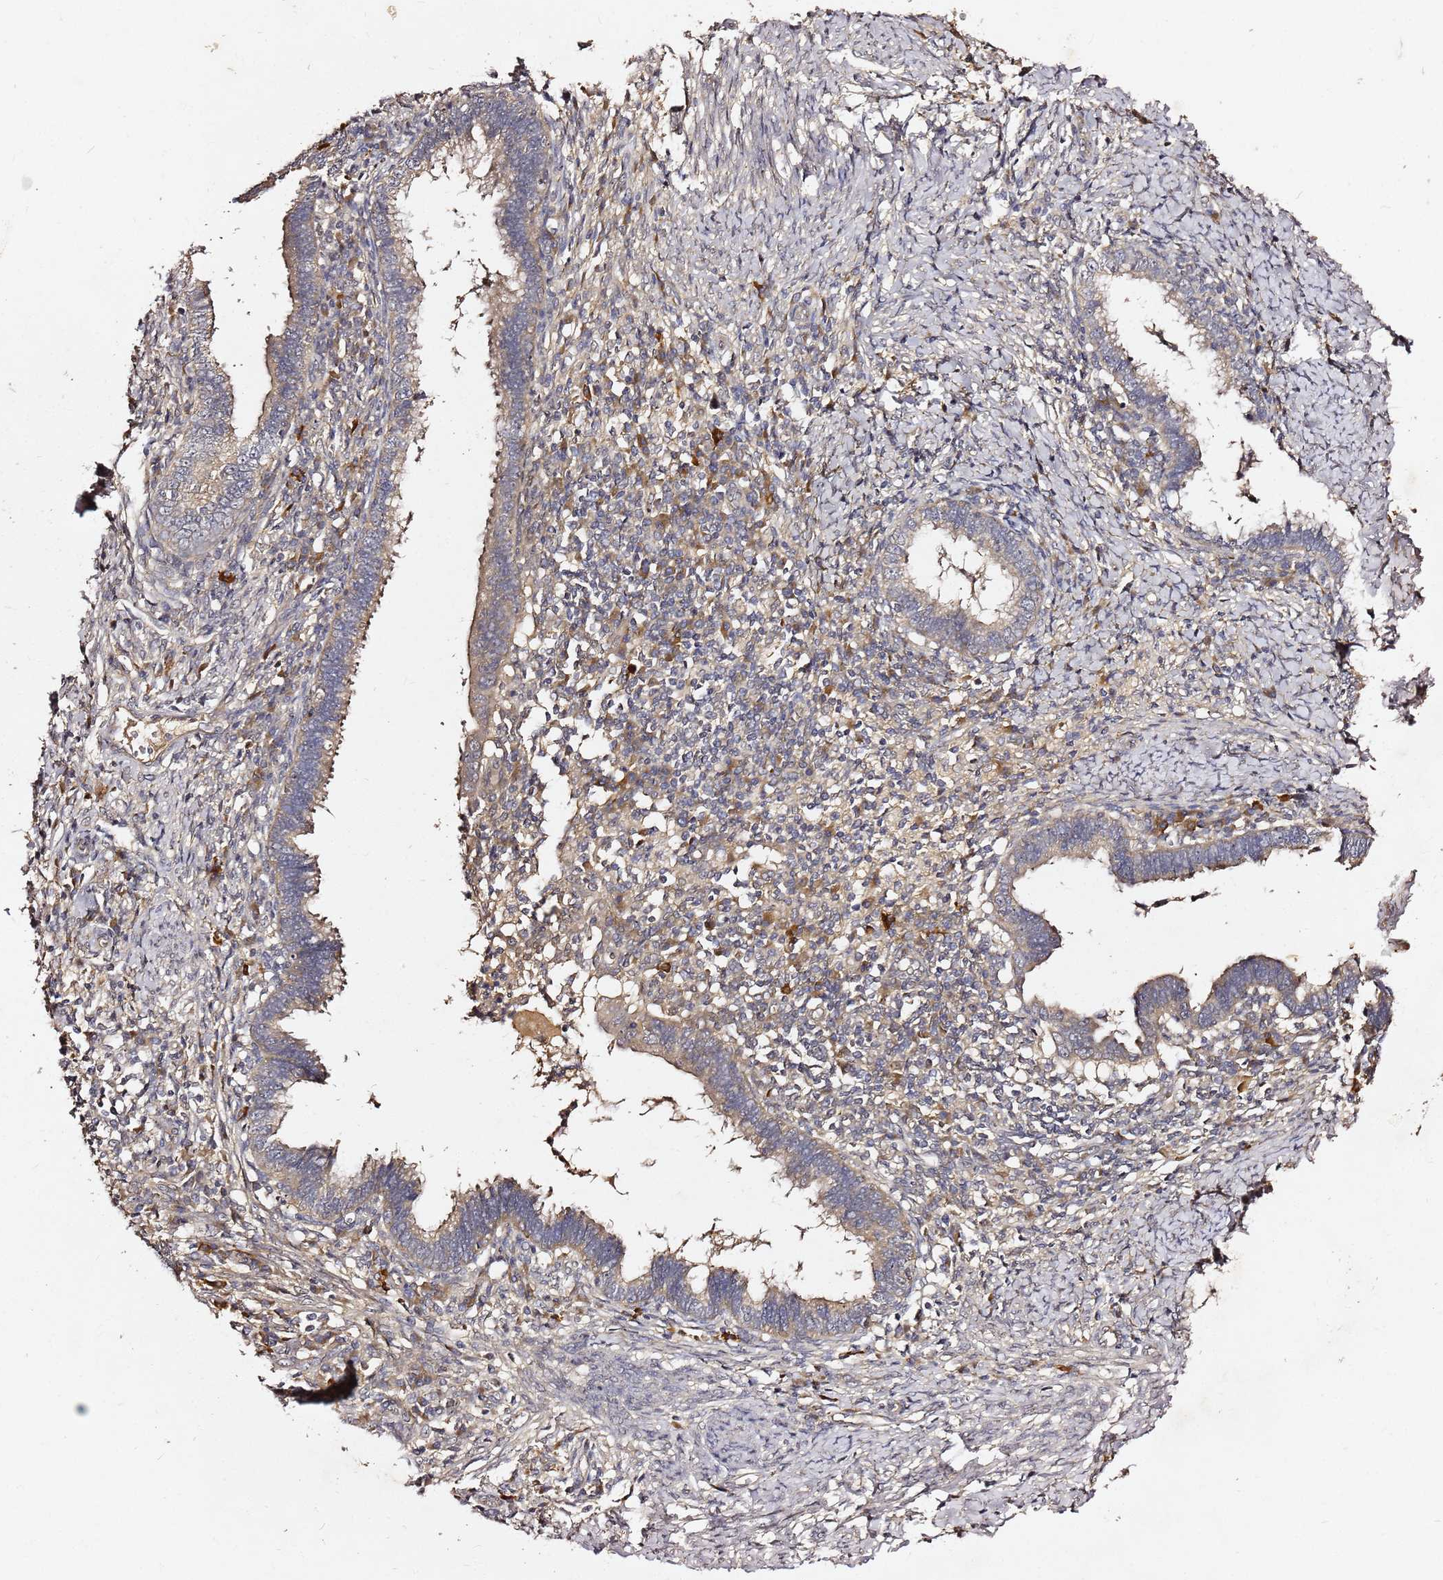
{"staining": {"intensity": "weak", "quantity": "25%-75%", "location": "cytoplasmic/membranous"}, "tissue": "cervical cancer", "cell_type": "Tumor cells", "image_type": "cancer", "snomed": [{"axis": "morphology", "description": "Adenocarcinoma, NOS"}, {"axis": "topography", "description": "Cervix"}], "caption": "Immunohistochemistry micrograph of neoplastic tissue: human cervical adenocarcinoma stained using immunohistochemistry shows low levels of weak protein expression localized specifically in the cytoplasmic/membranous of tumor cells, appearing as a cytoplasmic/membranous brown color.", "gene": "C6orf136", "patient": {"sex": "female", "age": 36}}